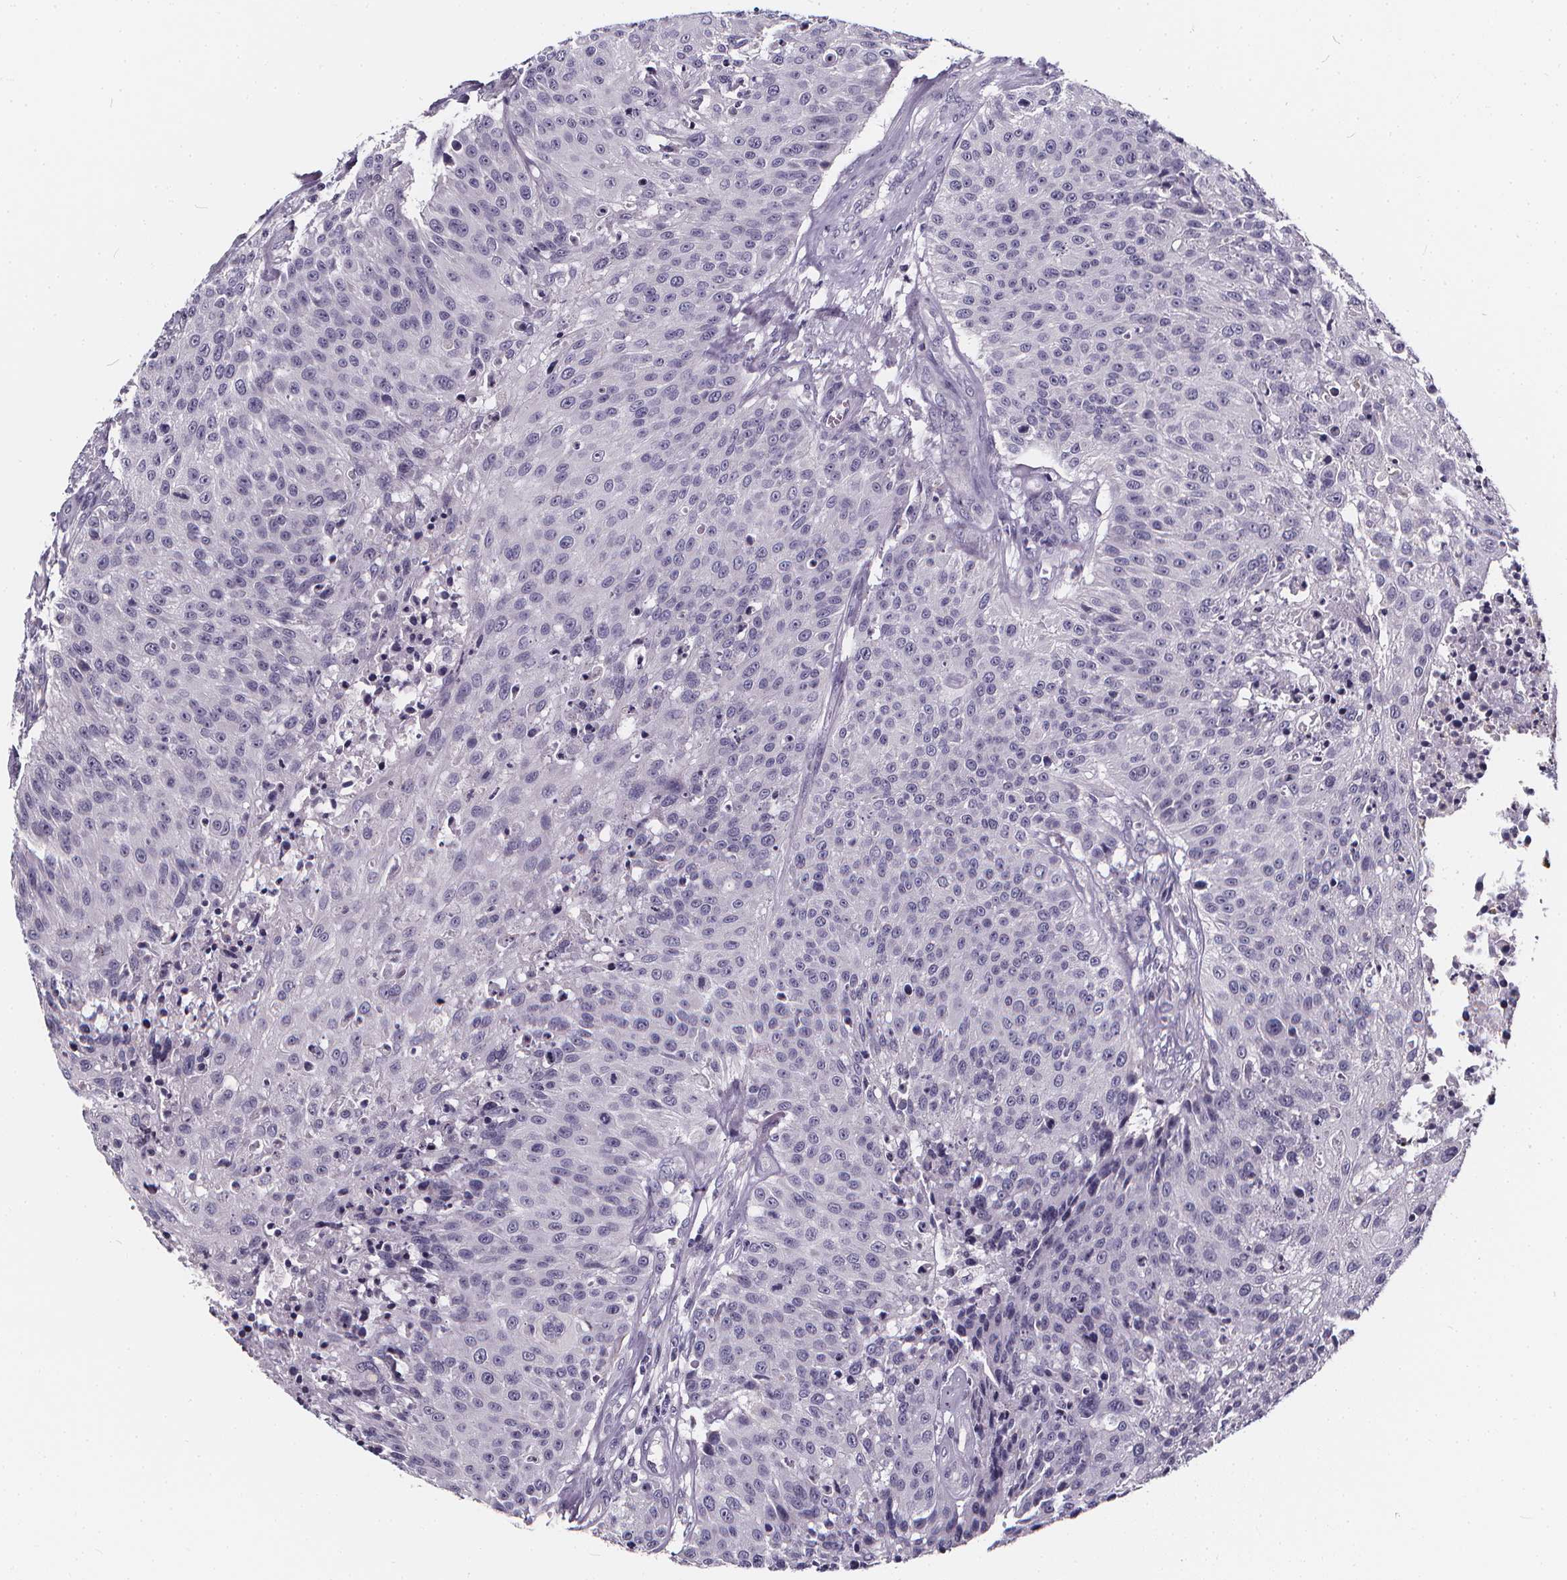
{"staining": {"intensity": "negative", "quantity": "none", "location": "none"}, "tissue": "urothelial cancer", "cell_type": "Tumor cells", "image_type": "cancer", "snomed": [{"axis": "morphology", "description": "Urothelial carcinoma, NOS"}, {"axis": "topography", "description": "Urinary bladder"}], "caption": "The photomicrograph reveals no staining of tumor cells in urothelial cancer.", "gene": "SPEF2", "patient": {"sex": "male", "age": 55}}